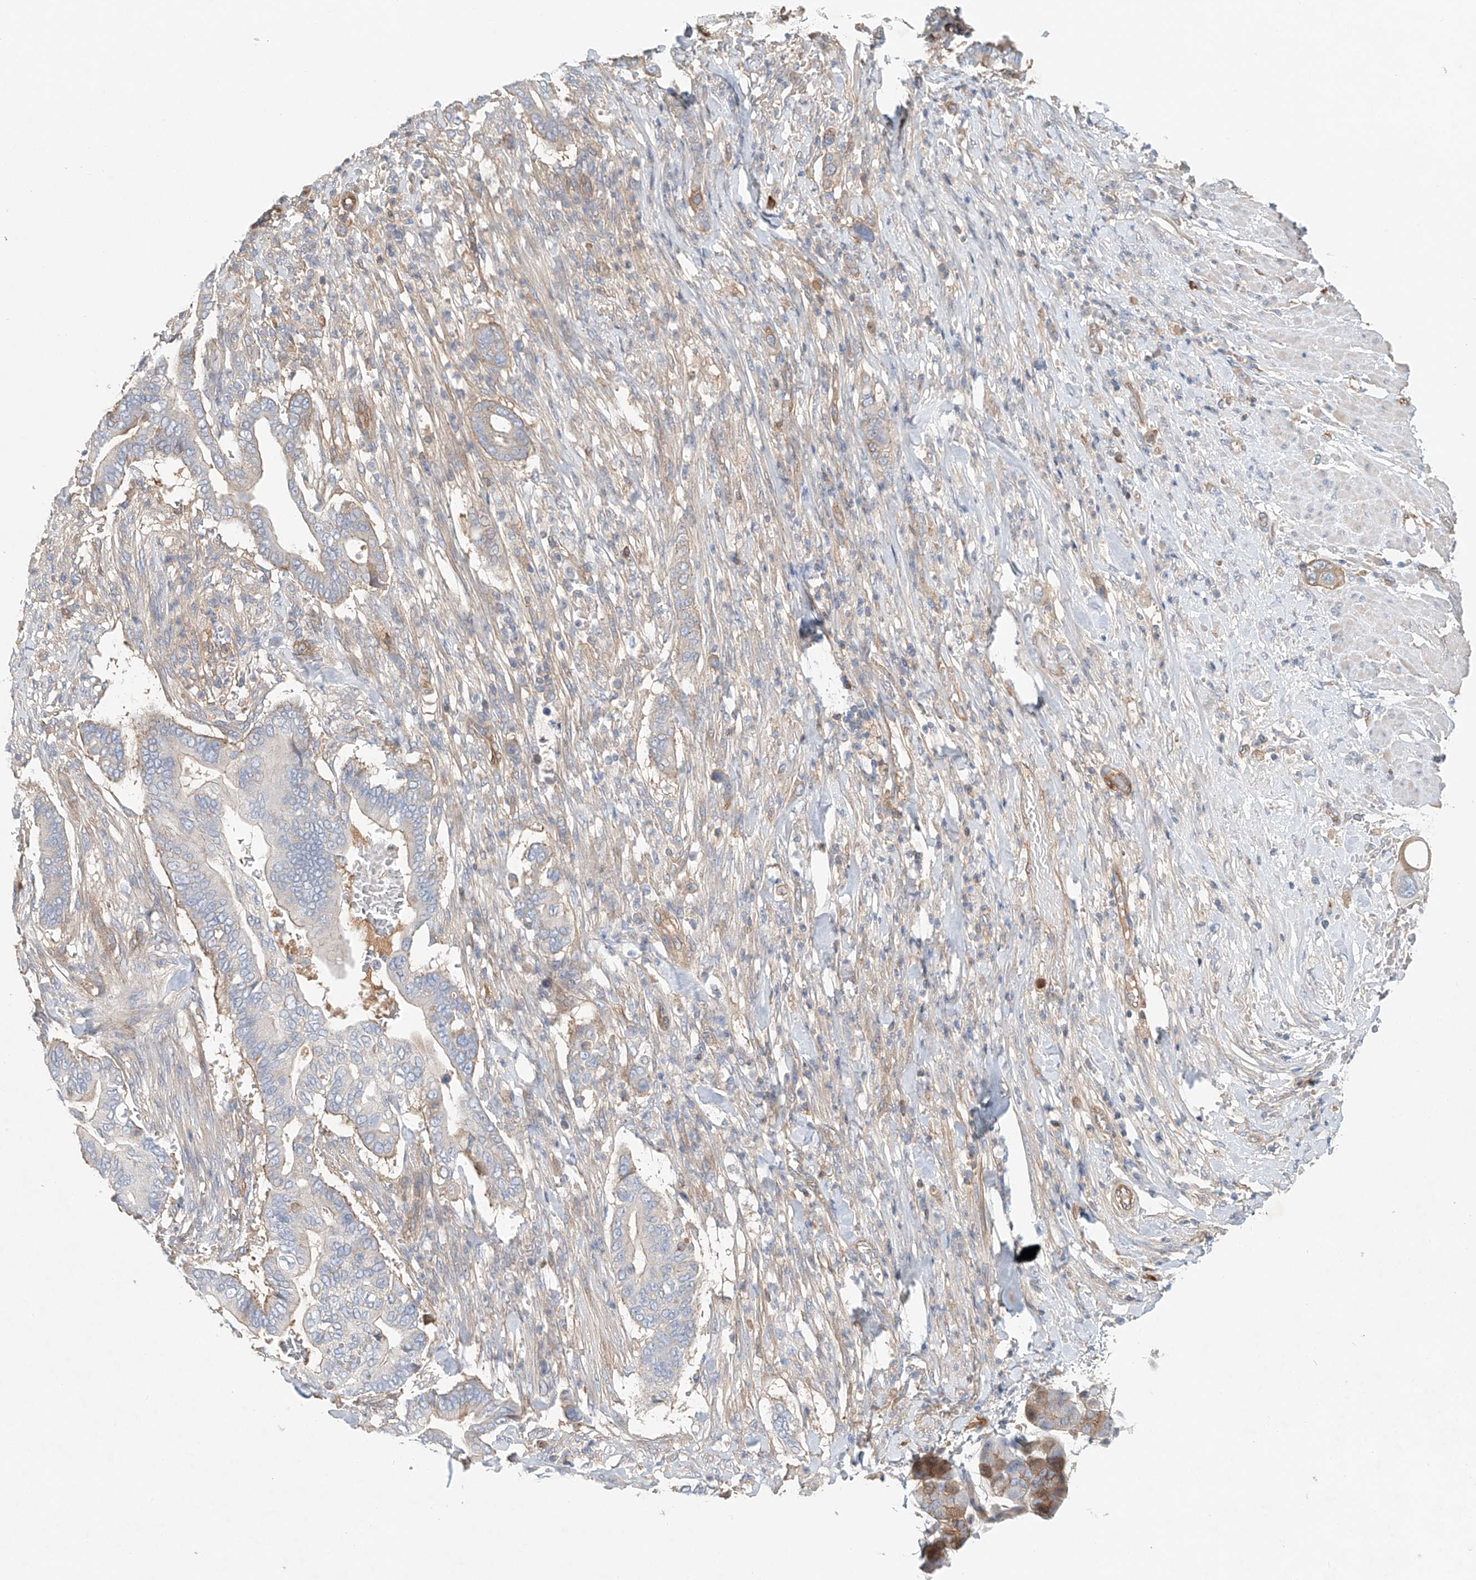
{"staining": {"intensity": "weak", "quantity": "<25%", "location": "cytoplasmic/membranous"}, "tissue": "pancreatic cancer", "cell_type": "Tumor cells", "image_type": "cancer", "snomed": [{"axis": "morphology", "description": "Adenocarcinoma, NOS"}, {"axis": "topography", "description": "Pancreas"}], "caption": "Pancreatic cancer (adenocarcinoma) was stained to show a protein in brown. There is no significant positivity in tumor cells. The staining was performed using DAB to visualize the protein expression in brown, while the nuclei were stained in blue with hematoxylin (Magnification: 20x).", "gene": "FRYL", "patient": {"sex": "male", "age": 68}}